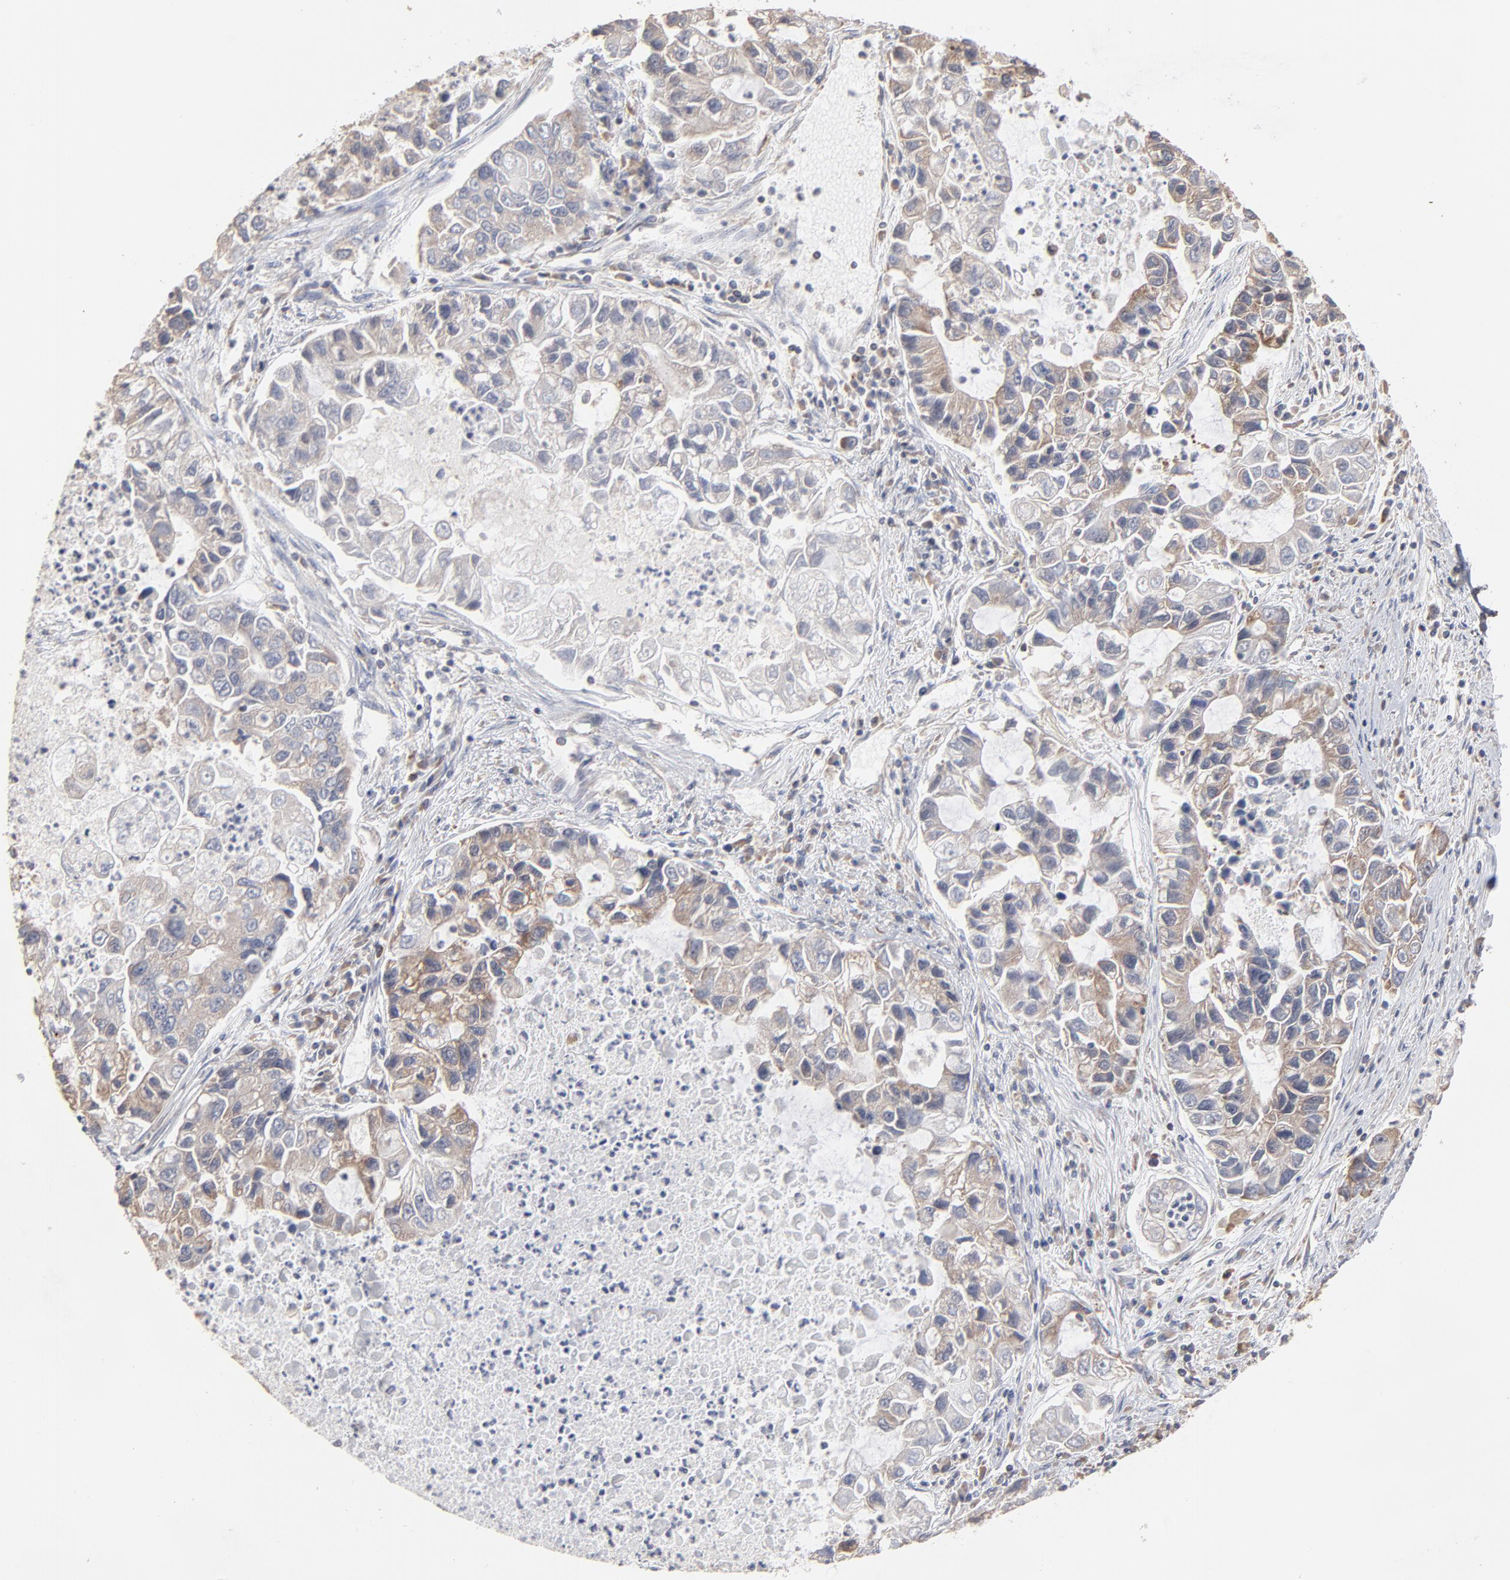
{"staining": {"intensity": "moderate", "quantity": "25%-75%", "location": "cytoplasmic/membranous"}, "tissue": "lung cancer", "cell_type": "Tumor cells", "image_type": "cancer", "snomed": [{"axis": "morphology", "description": "Adenocarcinoma, NOS"}, {"axis": "topography", "description": "Lung"}], "caption": "Immunohistochemical staining of human adenocarcinoma (lung) displays medium levels of moderate cytoplasmic/membranous protein positivity in about 25%-75% of tumor cells. (DAB (3,3'-diaminobenzidine) = brown stain, brightfield microscopy at high magnification).", "gene": "RNF213", "patient": {"sex": "female", "age": 51}}